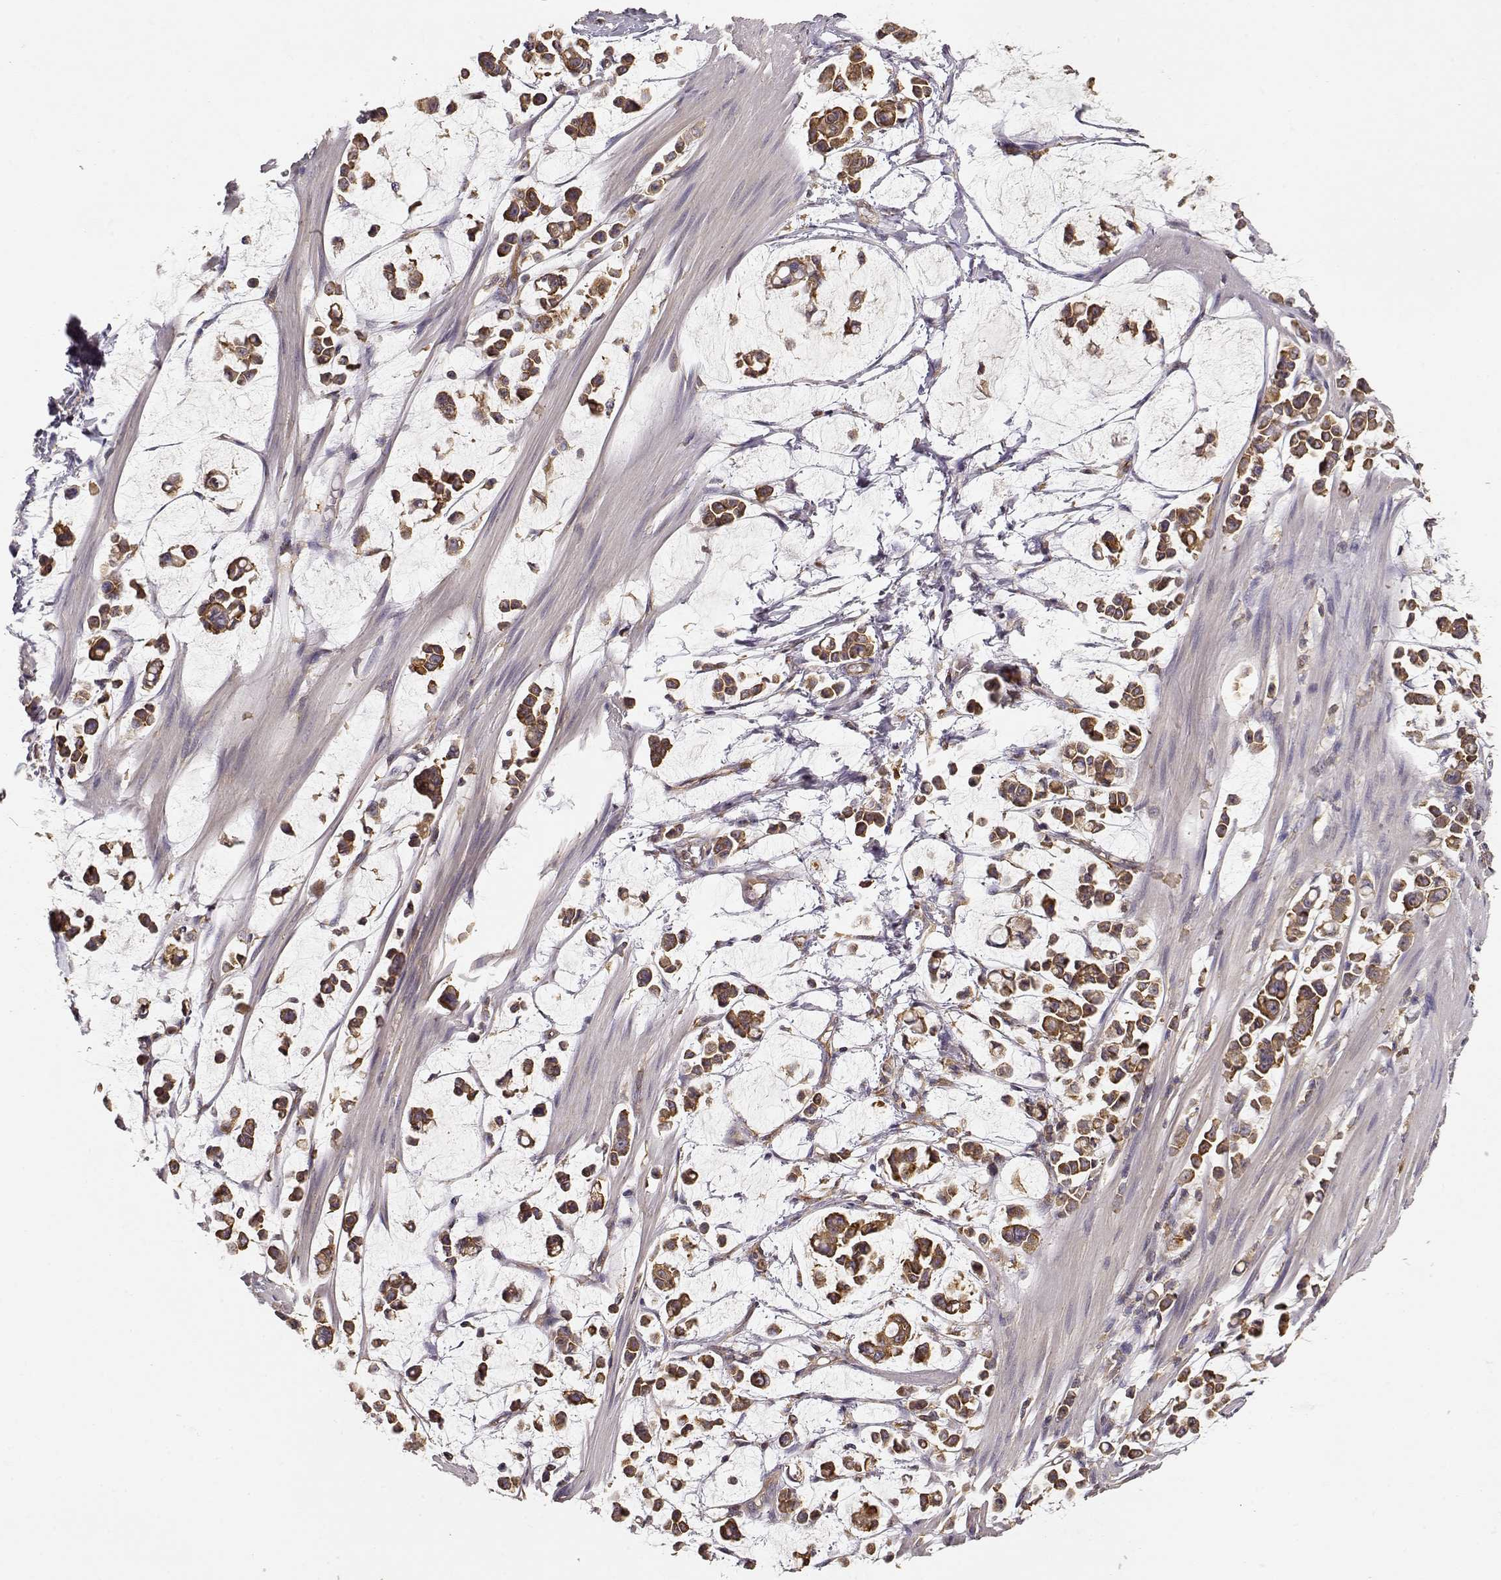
{"staining": {"intensity": "strong", "quantity": ">75%", "location": "cytoplasmic/membranous"}, "tissue": "stomach cancer", "cell_type": "Tumor cells", "image_type": "cancer", "snomed": [{"axis": "morphology", "description": "Adenocarcinoma, NOS"}, {"axis": "topography", "description": "Stomach"}], "caption": "Stomach adenocarcinoma stained with IHC exhibits strong cytoplasmic/membranous staining in approximately >75% of tumor cells.", "gene": "ARHGEF2", "patient": {"sex": "male", "age": 82}}